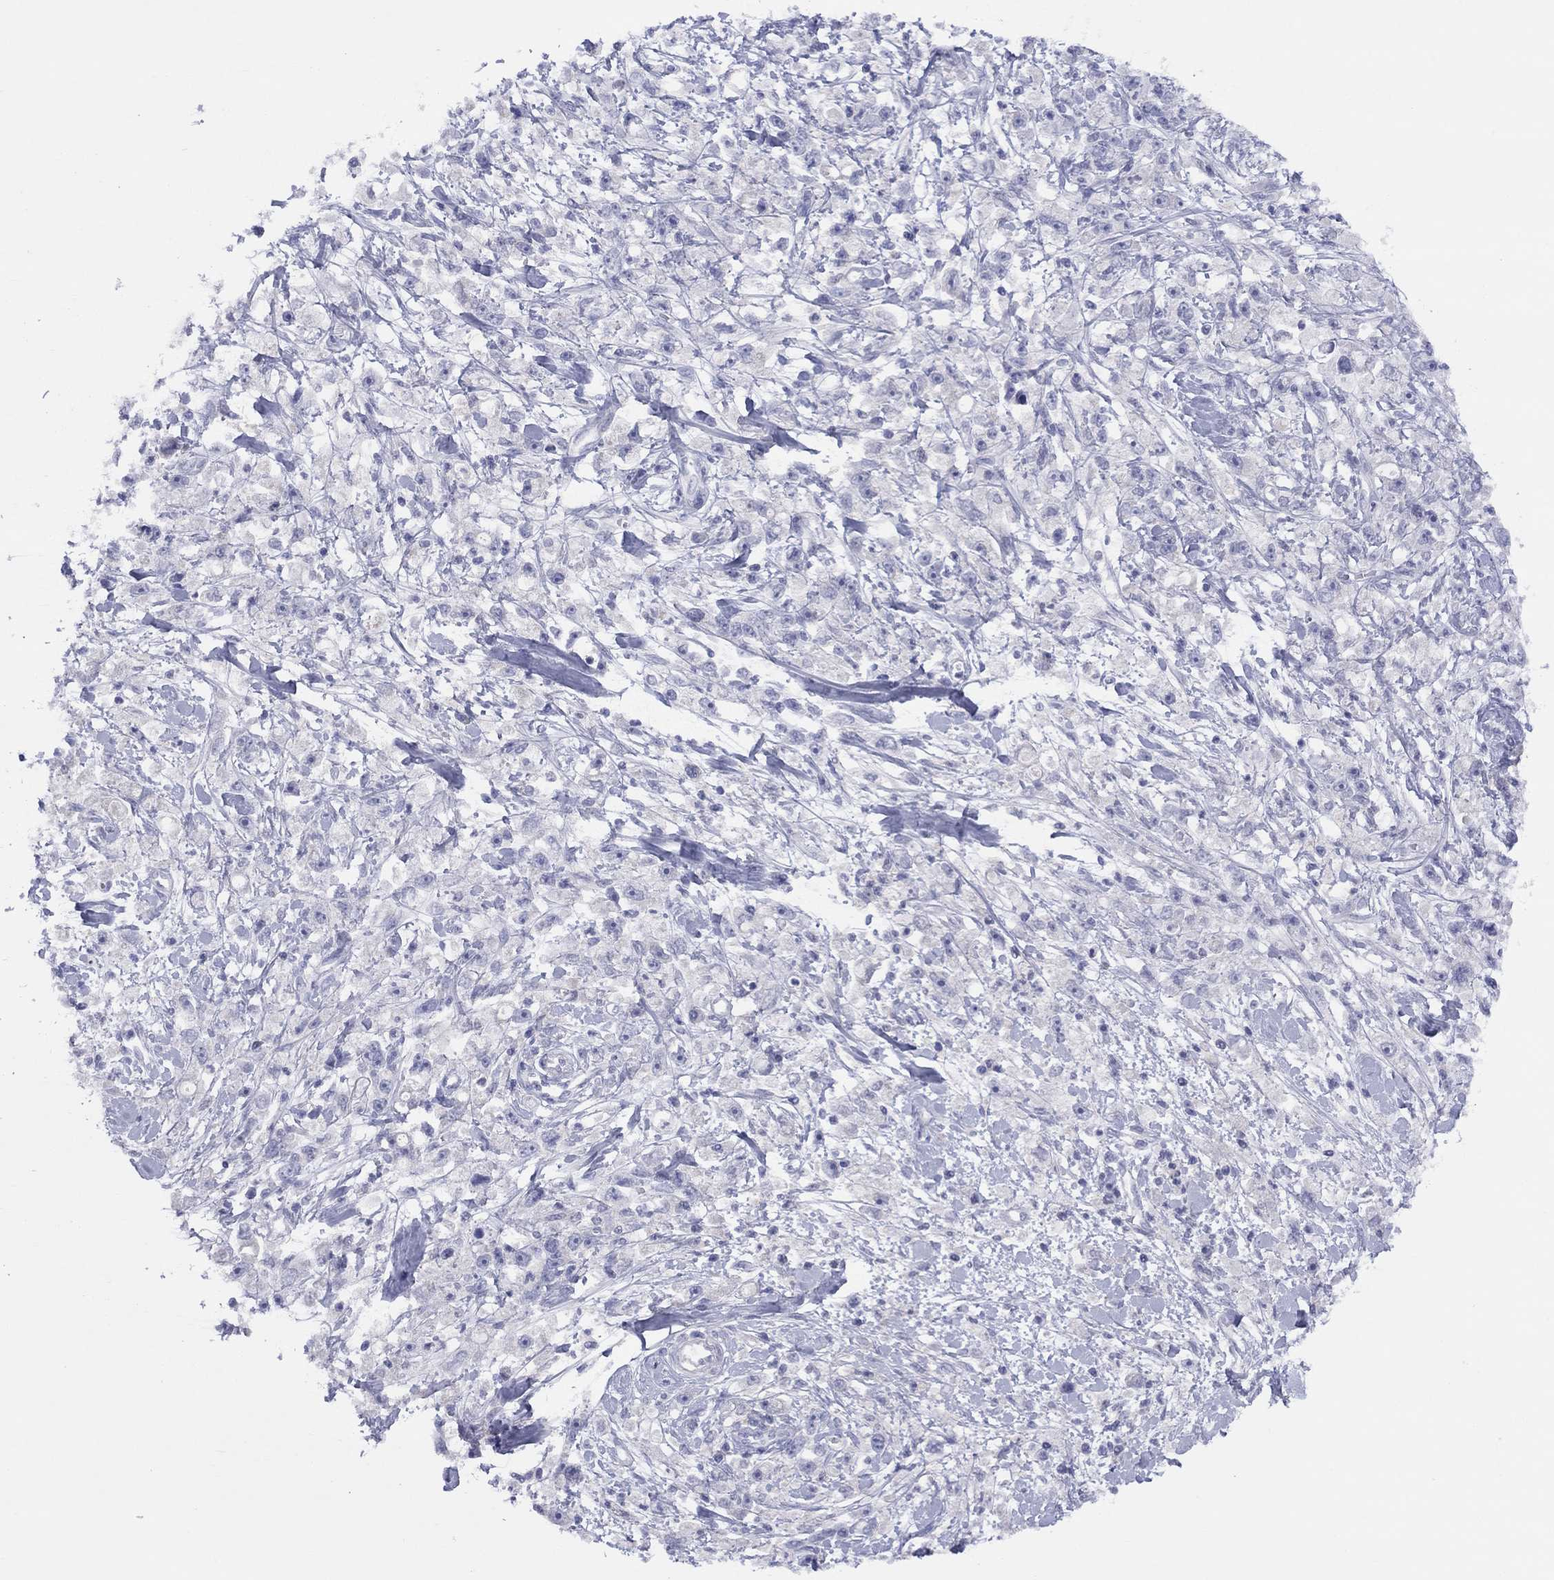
{"staining": {"intensity": "negative", "quantity": "none", "location": "none"}, "tissue": "stomach cancer", "cell_type": "Tumor cells", "image_type": "cancer", "snomed": [{"axis": "morphology", "description": "Adenocarcinoma, NOS"}, {"axis": "topography", "description": "Stomach"}], "caption": "Adenocarcinoma (stomach) was stained to show a protein in brown. There is no significant positivity in tumor cells. The staining is performed using DAB brown chromogen with nuclei counter-stained in using hematoxylin.", "gene": "CYP2B6", "patient": {"sex": "female", "age": 59}}